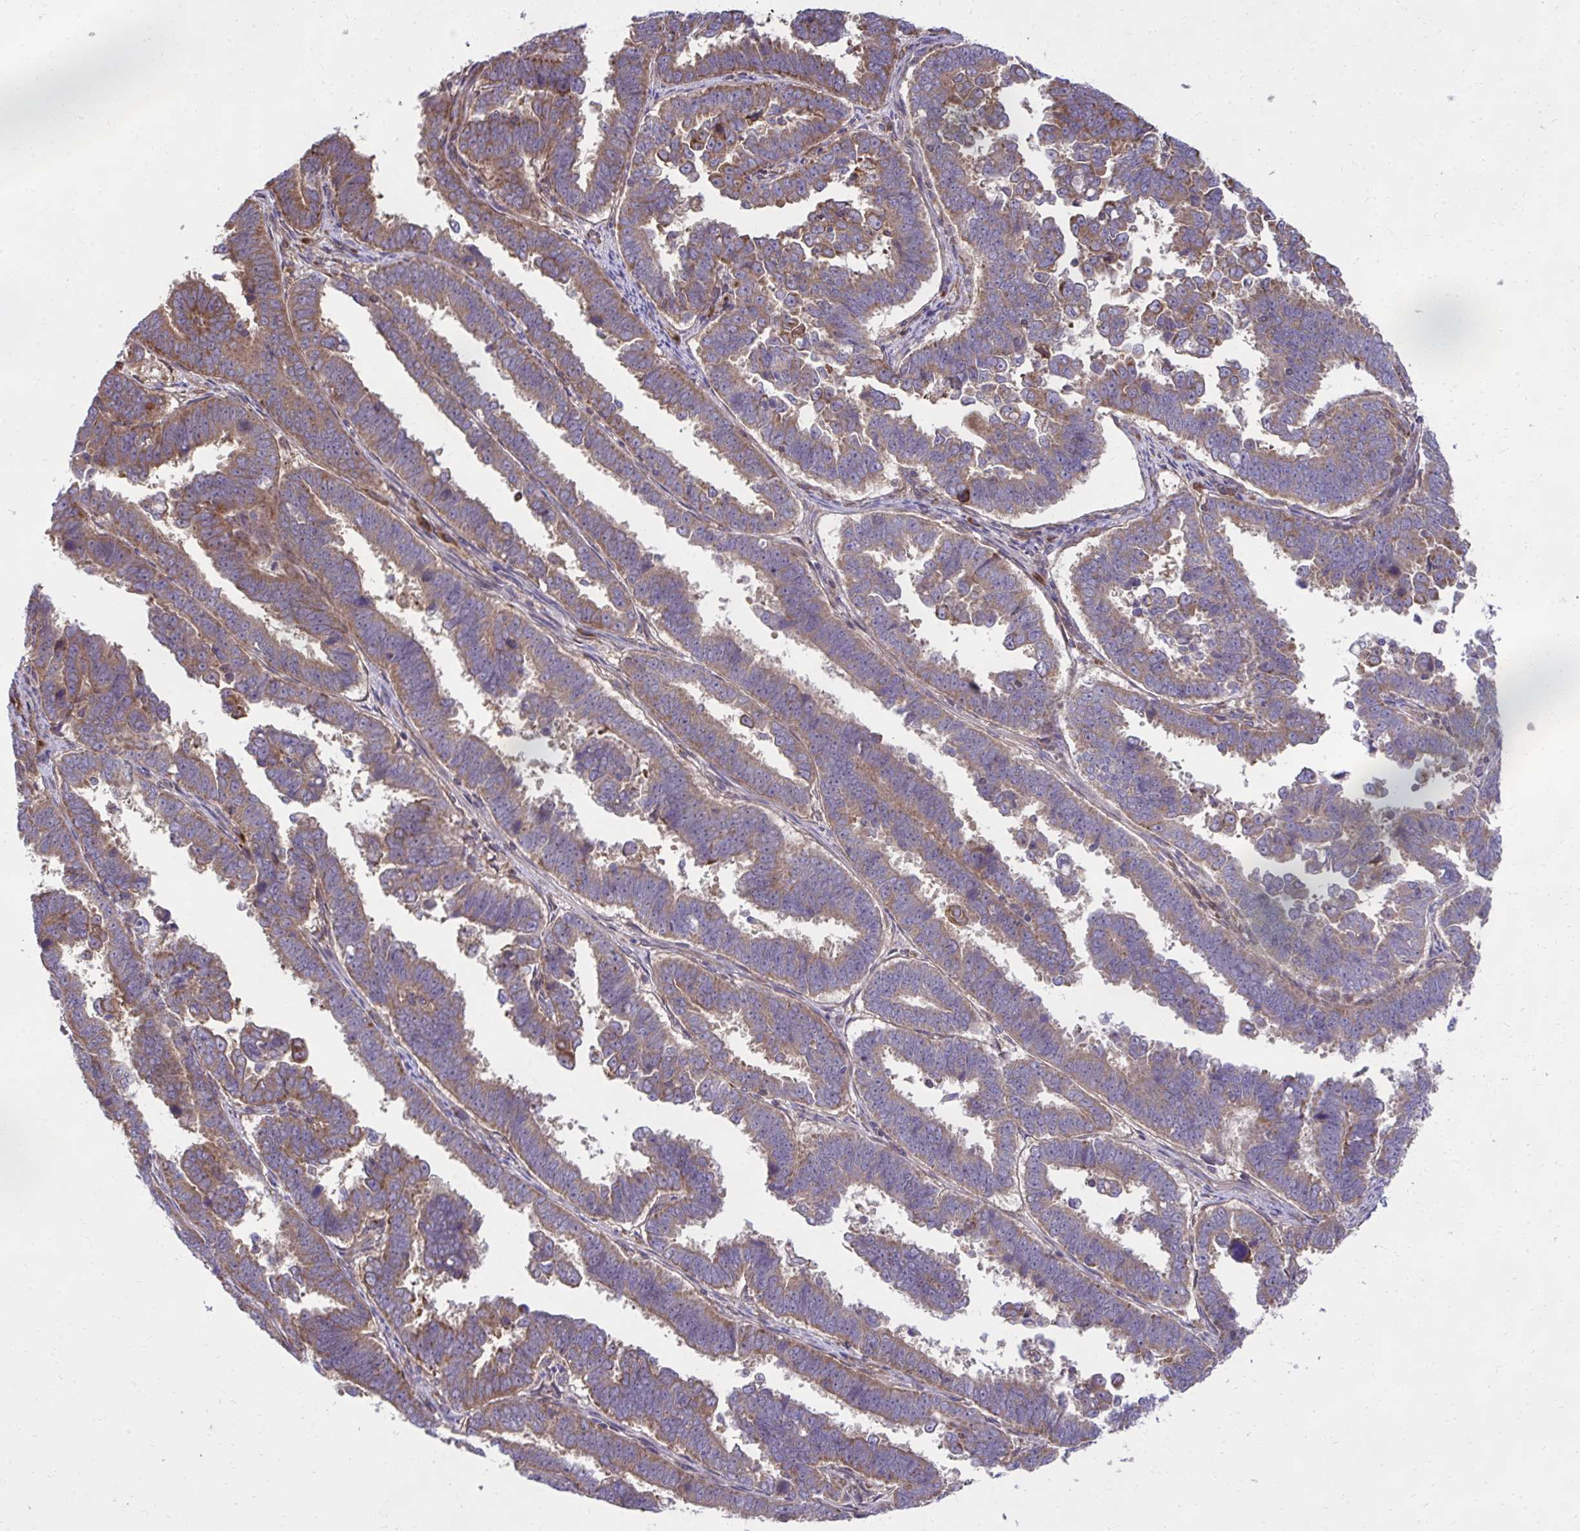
{"staining": {"intensity": "moderate", "quantity": ">75%", "location": "cytoplasmic/membranous"}, "tissue": "endometrial cancer", "cell_type": "Tumor cells", "image_type": "cancer", "snomed": [{"axis": "morphology", "description": "Adenocarcinoma, NOS"}, {"axis": "topography", "description": "Endometrium"}], "caption": "Protein staining reveals moderate cytoplasmic/membranous expression in approximately >75% of tumor cells in endometrial cancer. Ihc stains the protein of interest in brown and the nuclei are stained blue.", "gene": "NMNAT3", "patient": {"sex": "female", "age": 75}}